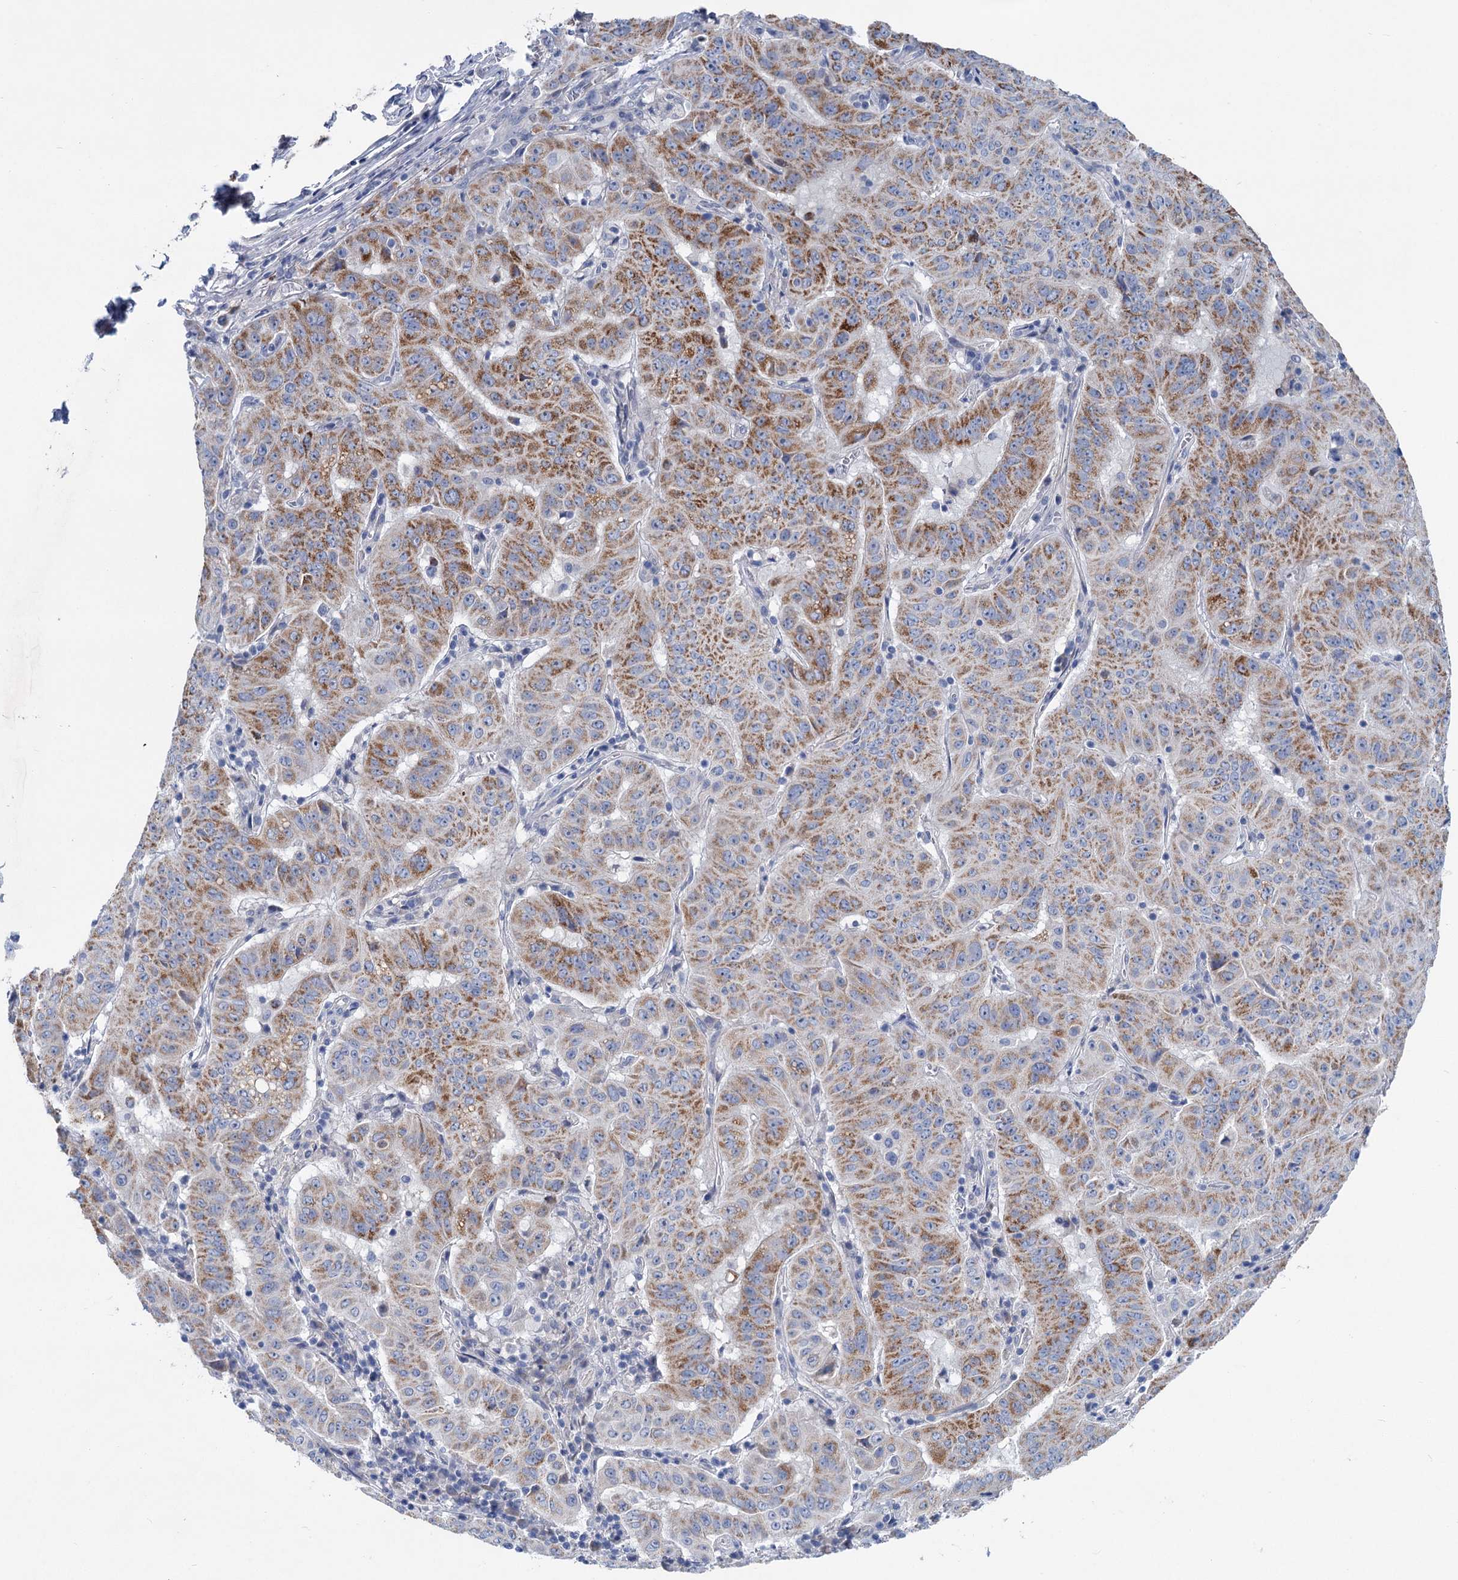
{"staining": {"intensity": "moderate", "quantity": "25%-75%", "location": "cytoplasmic/membranous"}, "tissue": "pancreatic cancer", "cell_type": "Tumor cells", "image_type": "cancer", "snomed": [{"axis": "morphology", "description": "Adenocarcinoma, NOS"}, {"axis": "topography", "description": "Pancreas"}], "caption": "Pancreatic adenocarcinoma tissue demonstrates moderate cytoplasmic/membranous expression in about 25%-75% of tumor cells, visualized by immunohistochemistry.", "gene": "CHDH", "patient": {"sex": "male", "age": 63}}